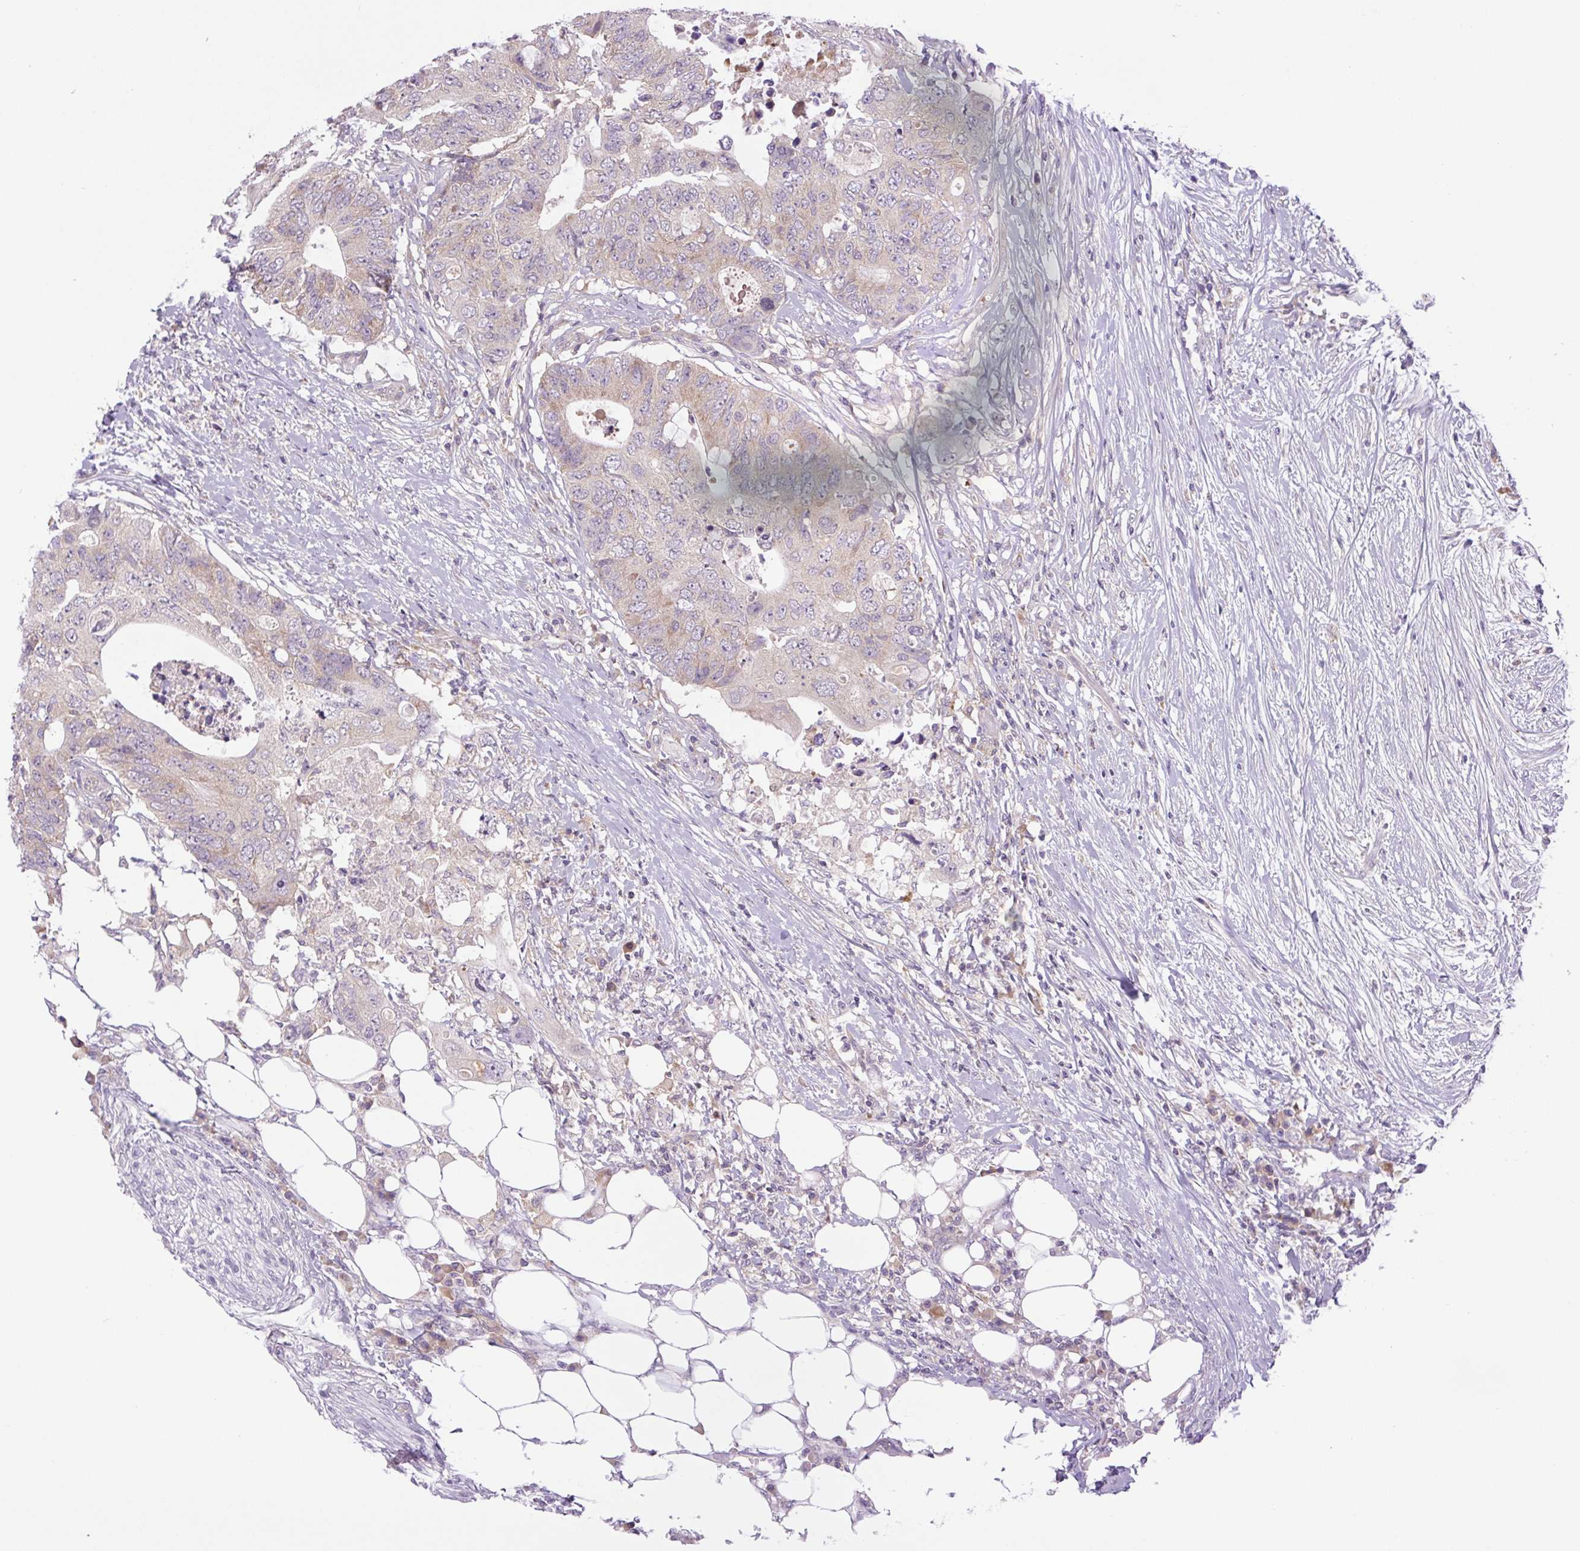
{"staining": {"intensity": "weak", "quantity": "<25%", "location": "cytoplasmic/membranous"}, "tissue": "colorectal cancer", "cell_type": "Tumor cells", "image_type": "cancer", "snomed": [{"axis": "morphology", "description": "Adenocarcinoma, NOS"}, {"axis": "topography", "description": "Colon"}], "caption": "Colorectal cancer (adenocarcinoma) was stained to show a protein in brown. There is no significant positivity in tumor cells.", "gene": "MINK1", "patient": {"sex": "male", "age": 71}}